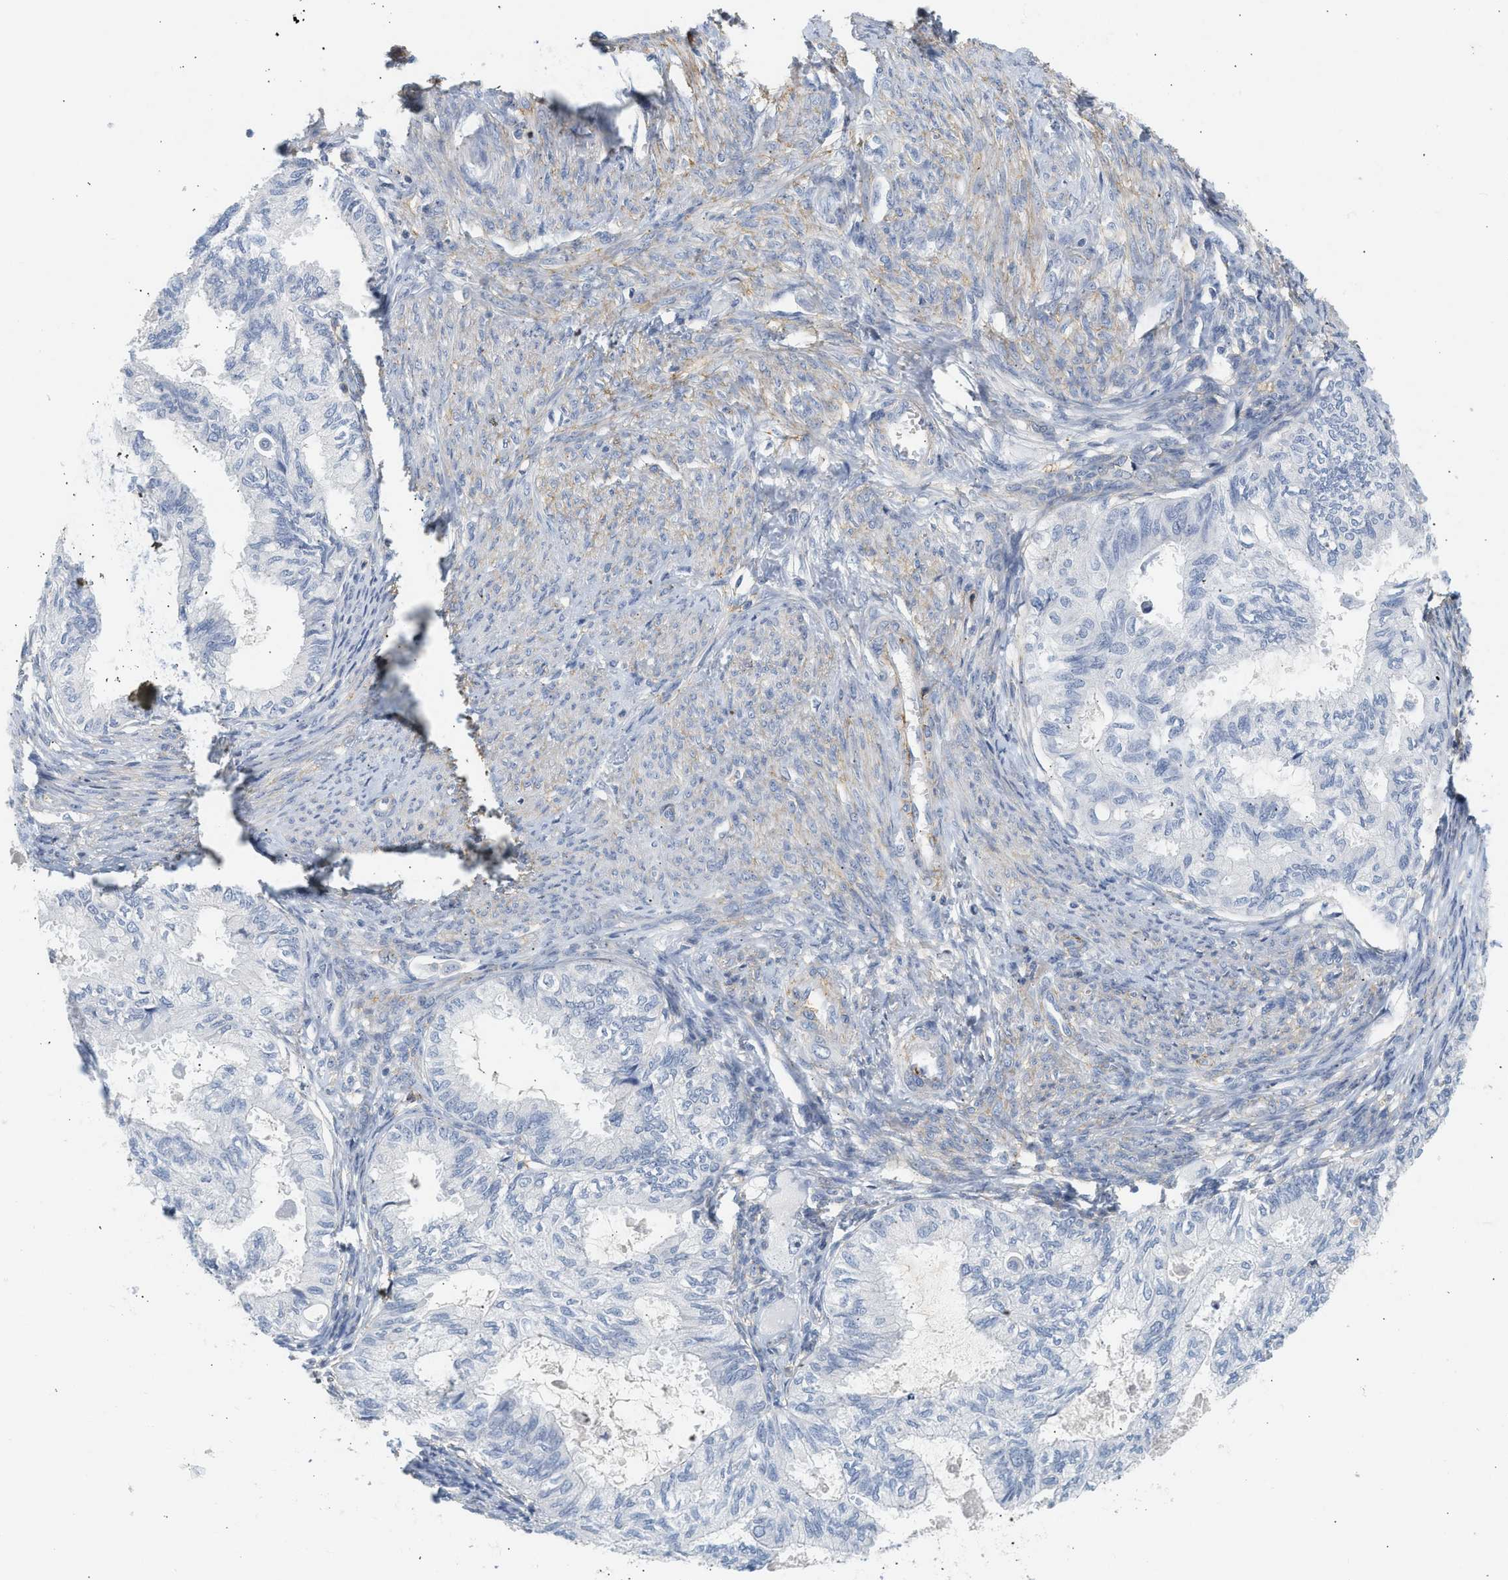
{"staining": {"intensity": "negative", "quantity": "none", "location": "none"}, "tissue": "cervical cancer", "cell_type": "Tumor cells", "image_type": "cancer", "snomed": [{"axis": "morphology", "description": "Normal tissue, NOS"}, {"axis": "morphology", "description": "Adenocarcinoma, NOS"}, {"axis": "topography", "description": "Cervix"}, {"axis": "topography", "description": "Endometrium"}], "caption": "High magnification brightfield microscopy of cervical cancer stained with DAB (brown) and counterstained with hematoxylin (blue): tumor cells show no significant positivity.", "gene": "BVES", "patient": {"sex": "female", "age": 86}}